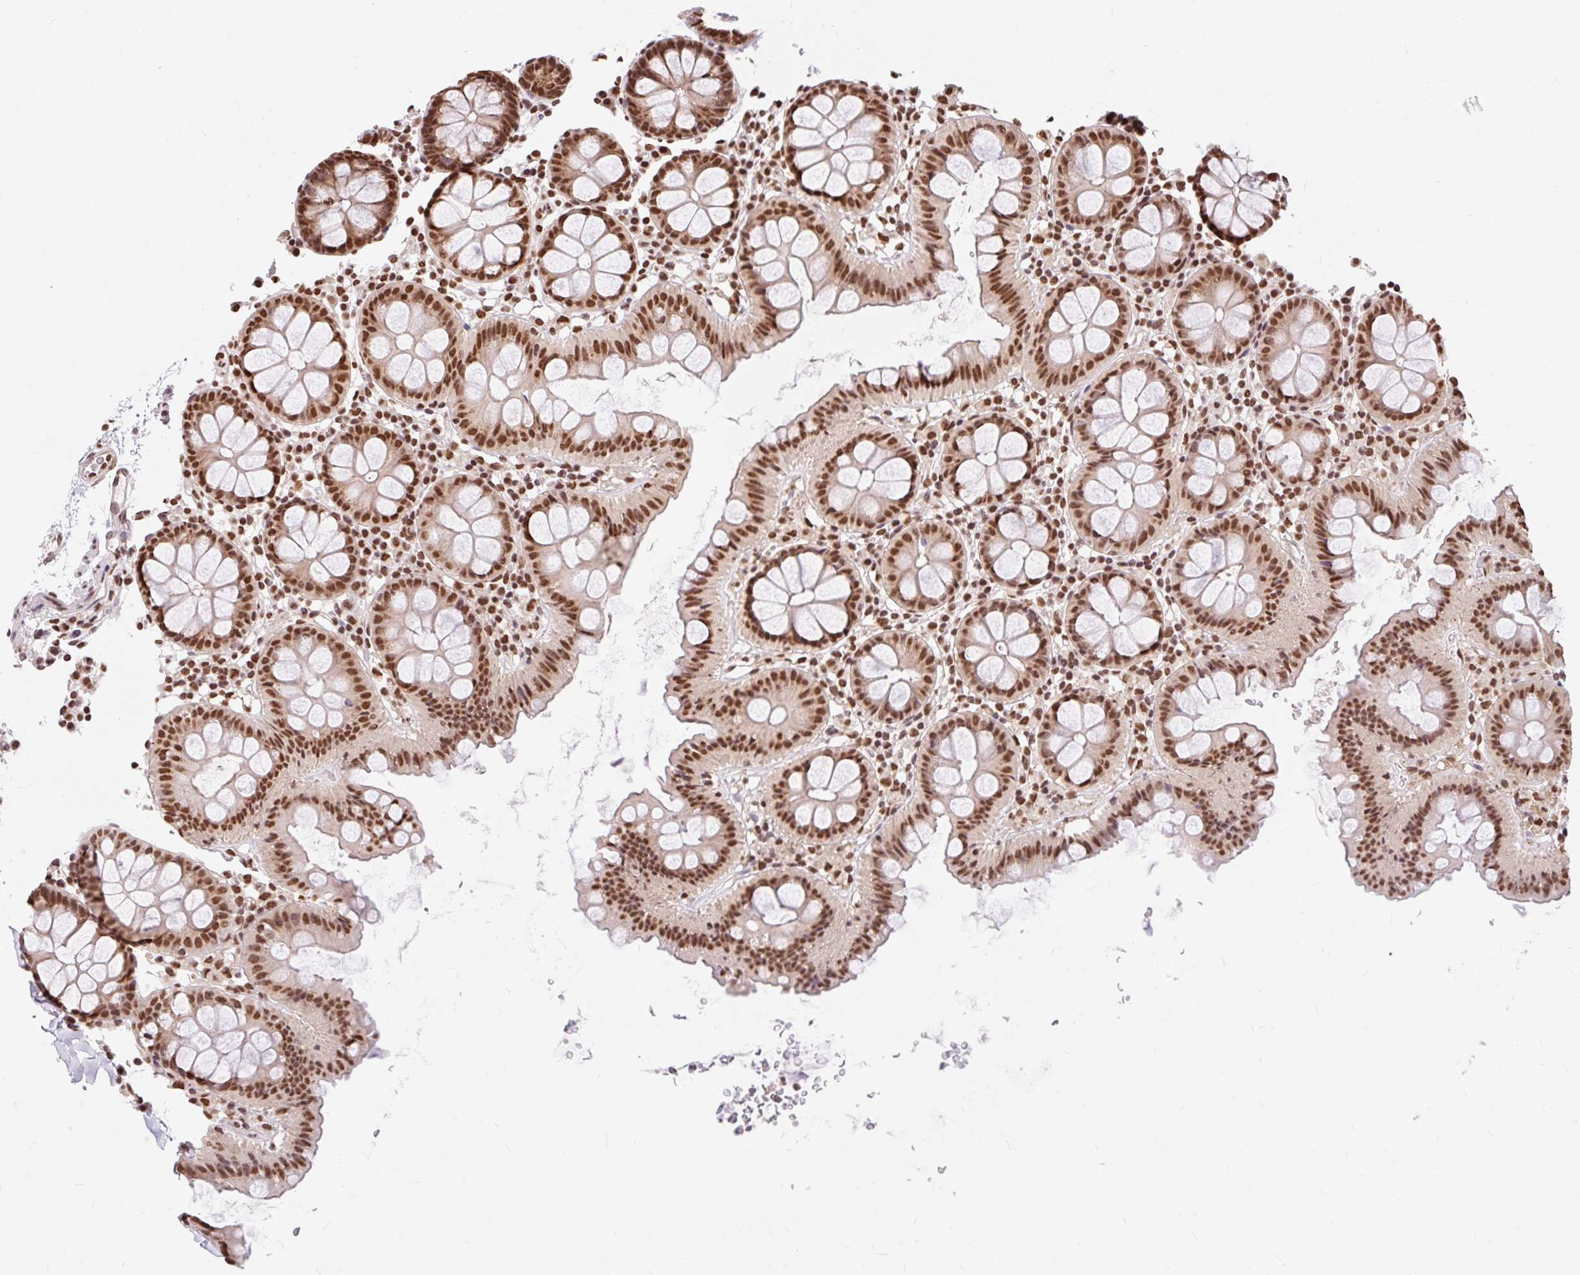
{"staining": {"intensity": "moderate", "quantity": ">75%", "location": "nuclear"}, "tissue": "colon", "cell_type": "Endothelial cells", "image_type": "normal", "snomed": [{"axis": "morphology", "description": "Normal tissue, NOS"}, {"axis": "topography", "description": "Colon"}], "caption": "Endothelial cells show medium levels of moderate nuclear positivity in approximately >75% of cells in normal human colon.", "gene": "BICRA", "patient": {"sex": "male", "age": 75}}